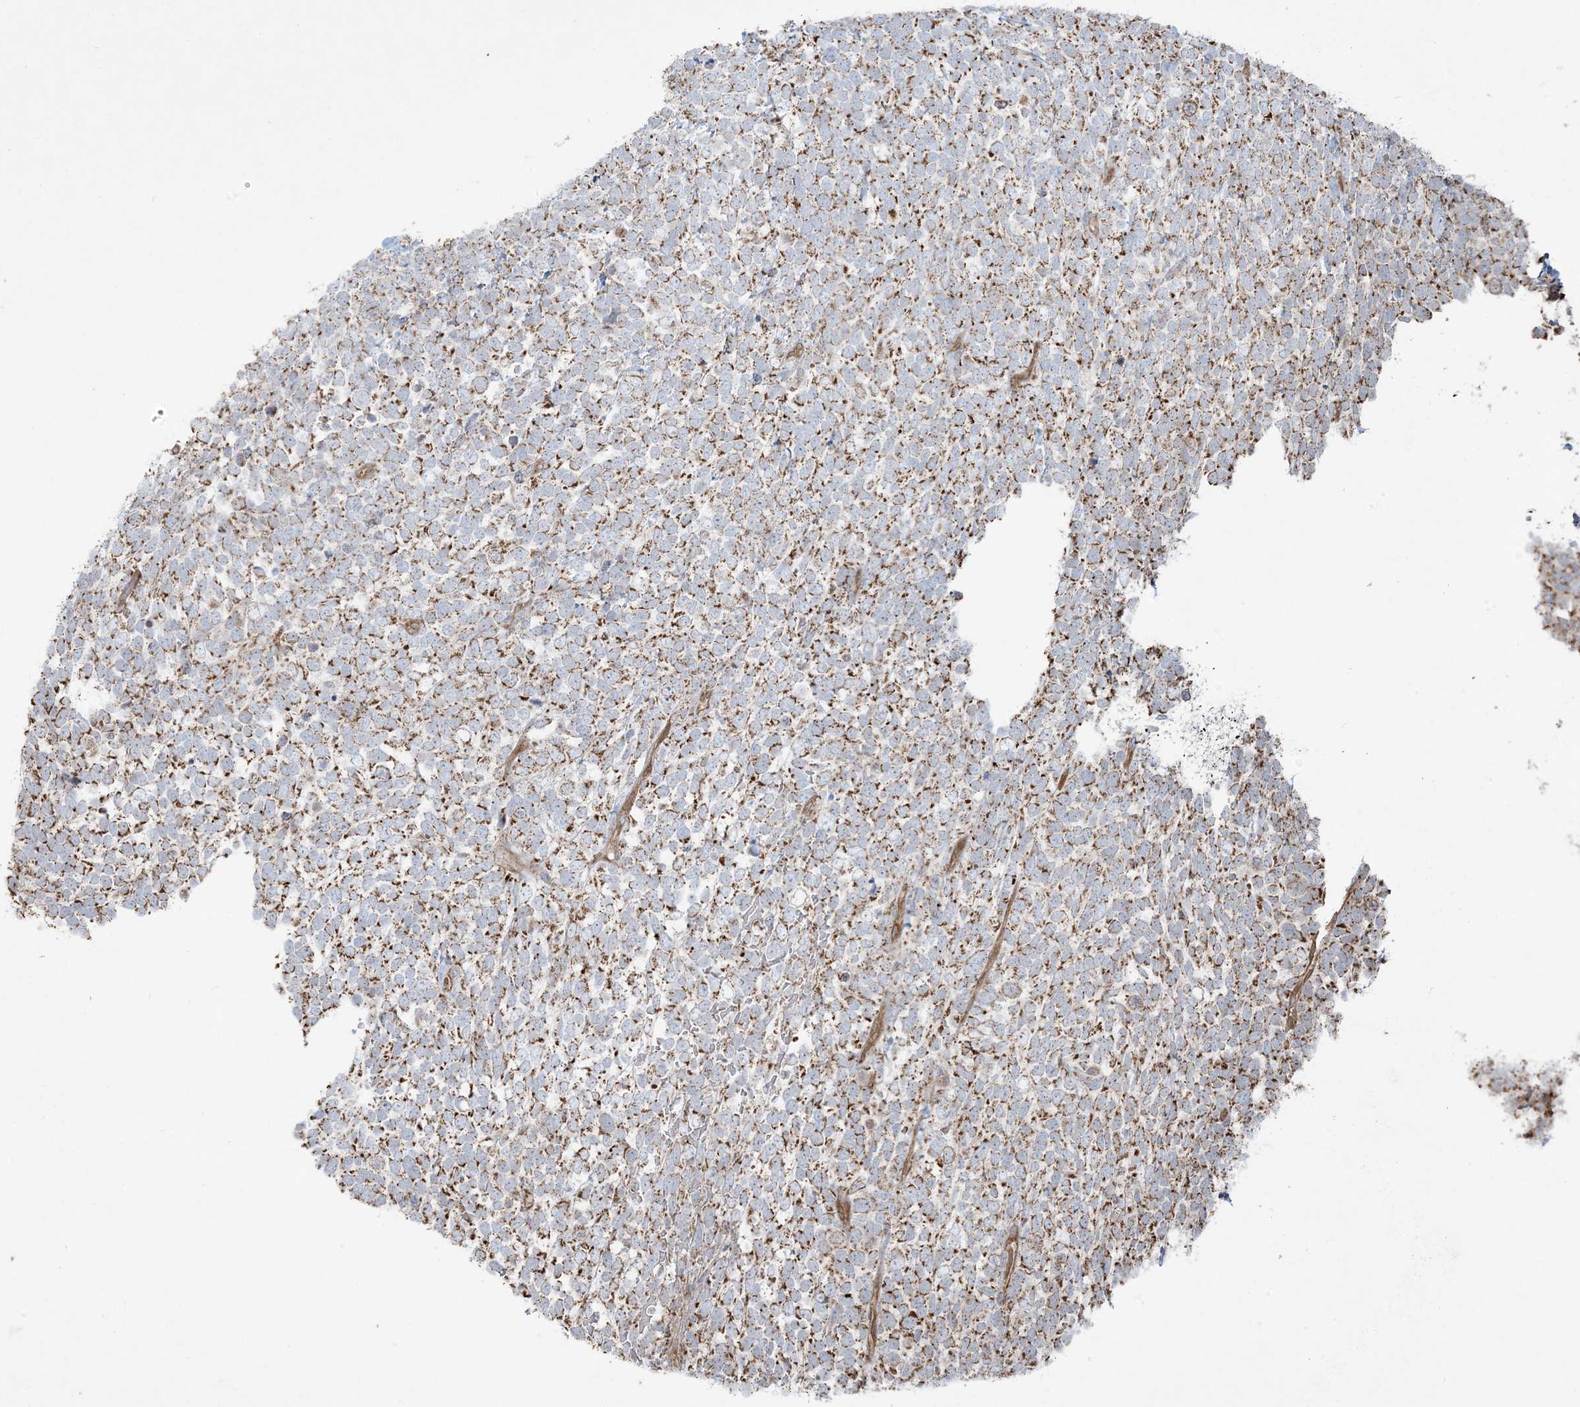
{"staining": {"intensity": "moderate", "quantity": ">75%", "location": "cytoplasmic/membranous"}, "tissue": "urothelial cancer", "cell_type": "Tumor cells", "image_type": "cancer", "snomed": [{"axis": "morphology", "description": "Urothelial carcinoma, High grade"}, {"axis": "topography", "description": "Urinary bladder"}], "caption": "This image shows IHC staining of human urothelial cancer, with medium moderate cytoplasmic/membranous expression in about >75% of tumor cells.", "gene": "PPM1F", "patient": {"sex": "female", "age": 82}}